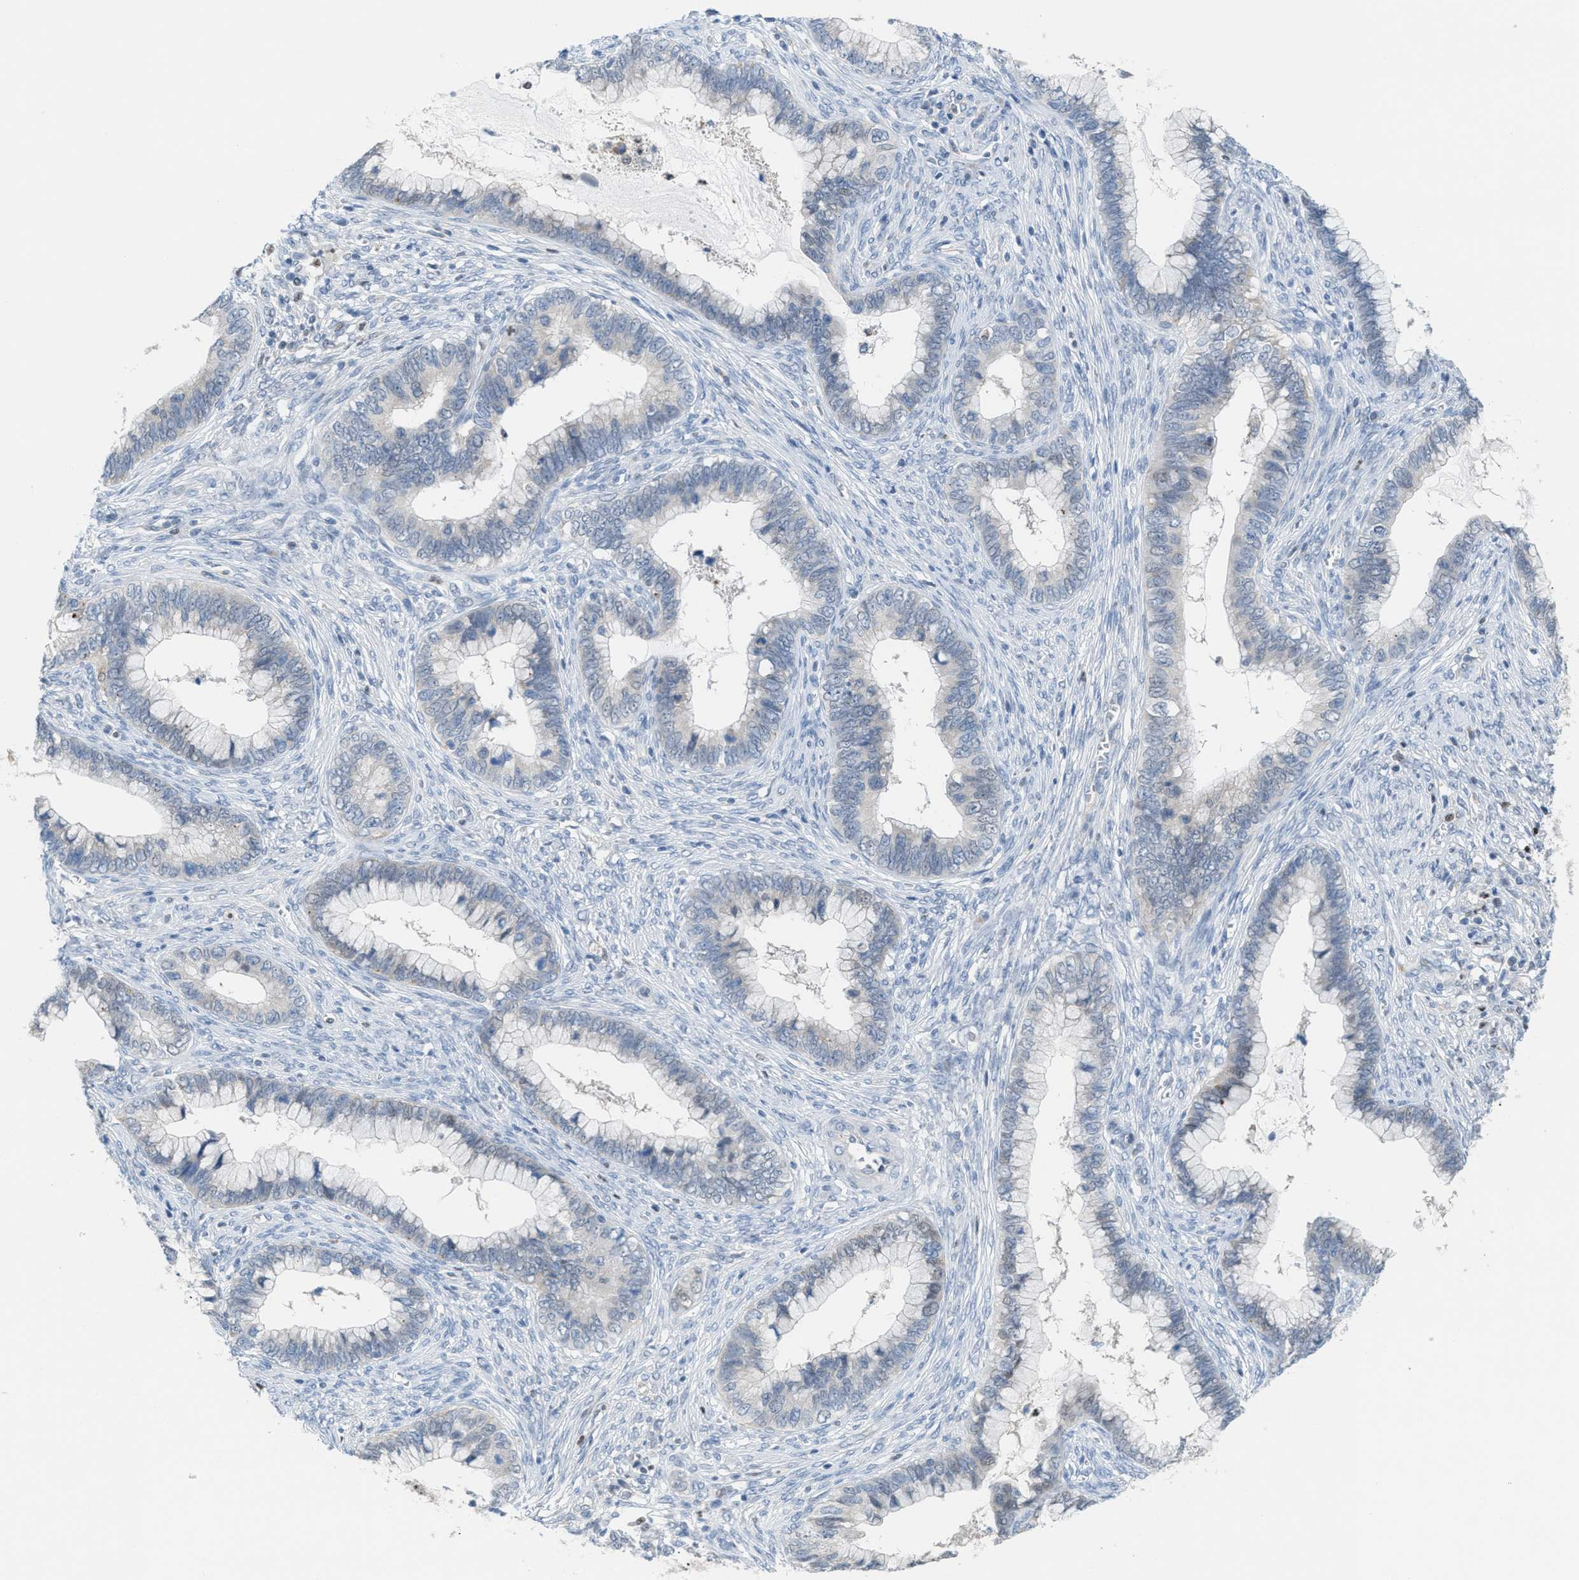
{"staining": {"intensity": "negative", "quantity": "none", "location": "none"}, "tissue": "cervical cancer", "cell_type": "Tumor cells", "image_type": "cancer", "snomed": [{"axis": "morphology", "description": "Adenocarcinoma, NOS"}, {"axis": "topography", "description": "Cervix"}], "caption": "Immunohistochemistry image of cervical adenocarcinoma stained for a protein (brown), which shows no positivity in tumor cells.", "gene": "PPM1D", "patient": {"sex": "female", "age": 44}}